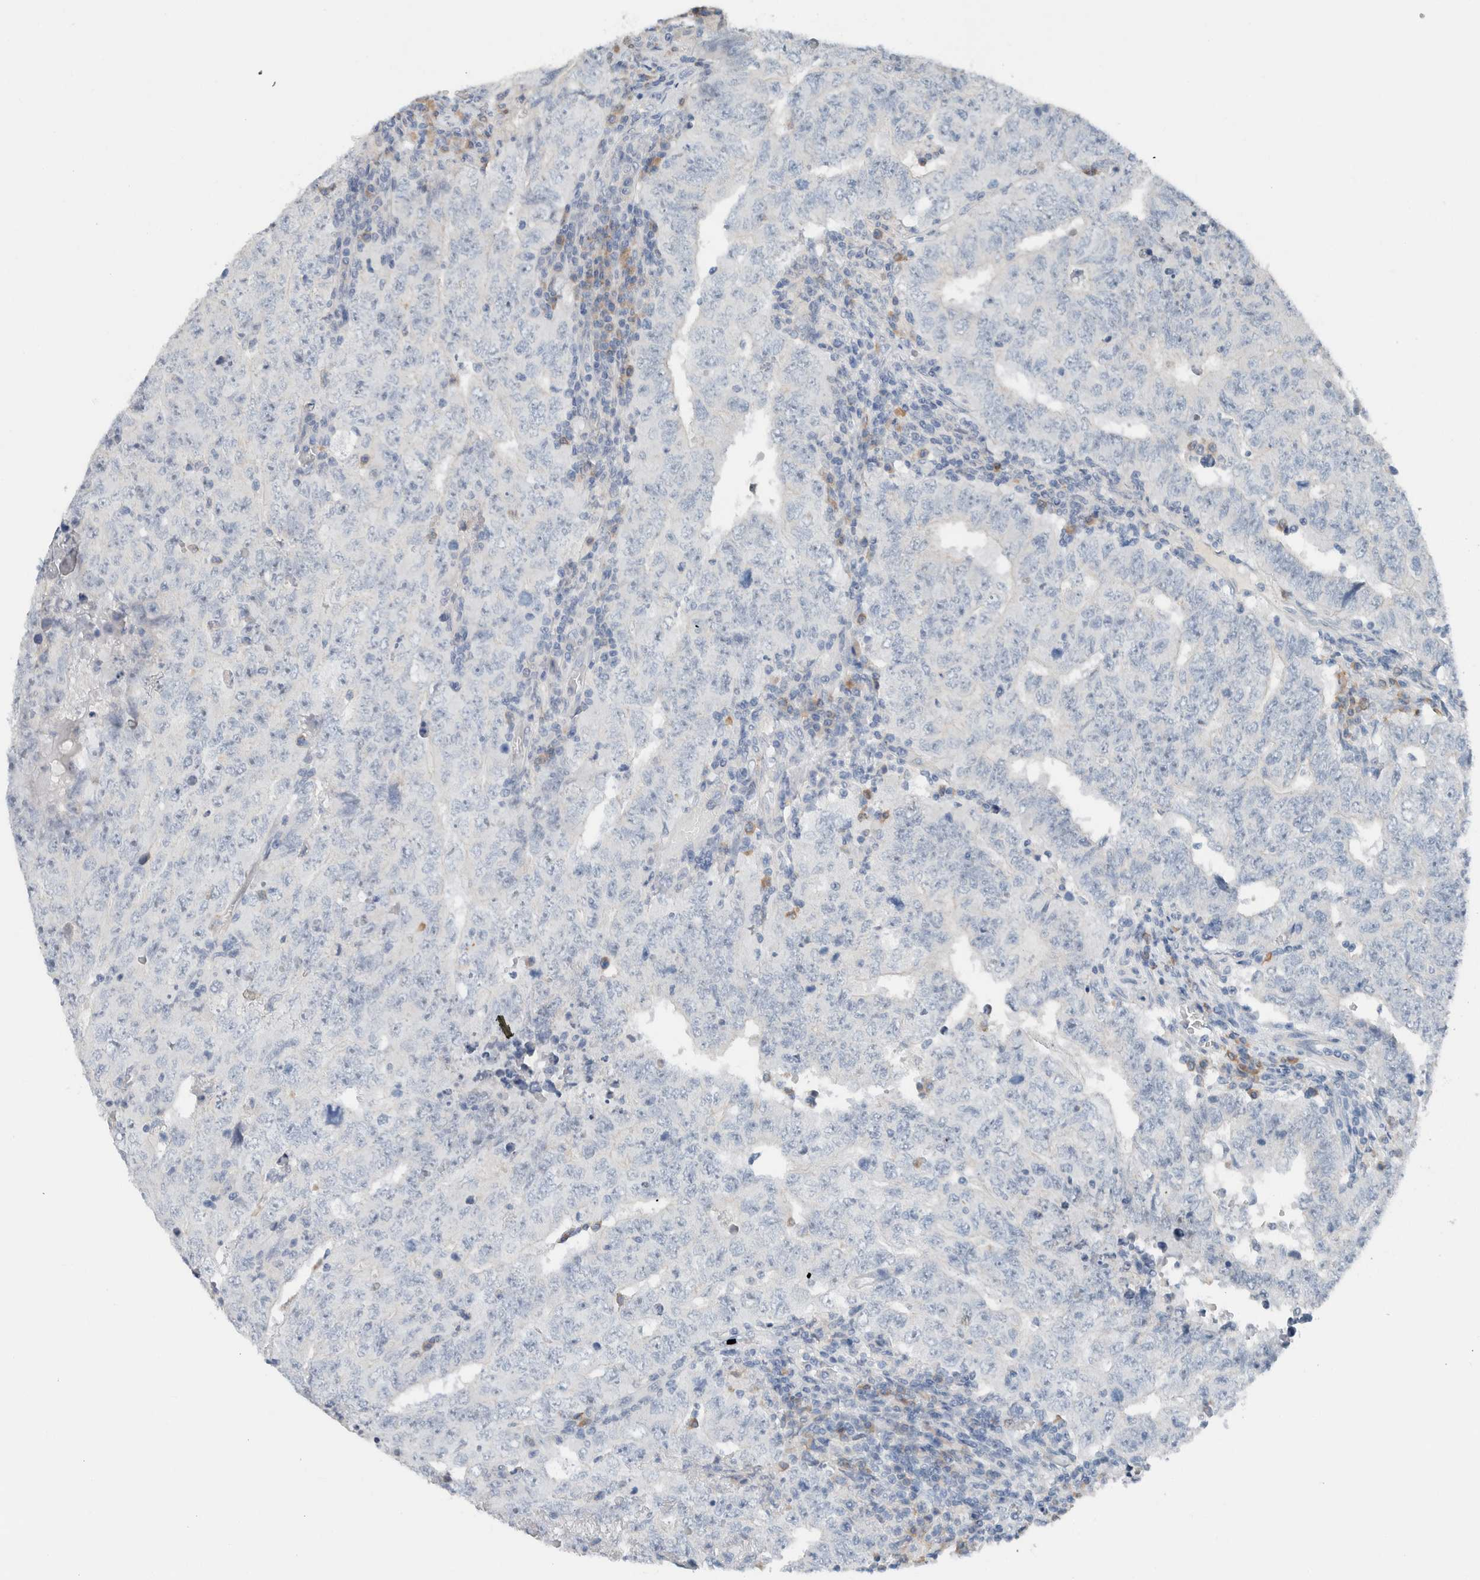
{"staining": {"intensity": "negative", "quantity": "none", "location": "none"}, "tissue": "testis cancer", "cell_type": "Tumor cells", "image_type": "cancer", "snomed": [{"axis": "morphology", "description": "Carcinoma, Embryonal, NOS"}, {"axis": "topography", "description": "Testis"}], "caption": "Testis cancer (embryonal carcinoma) stained for a protein using immunohistochemistry shows no positivity tumor cells.", "gene": "DUOX1", "patient": {"sex": "male", "age": 26}}